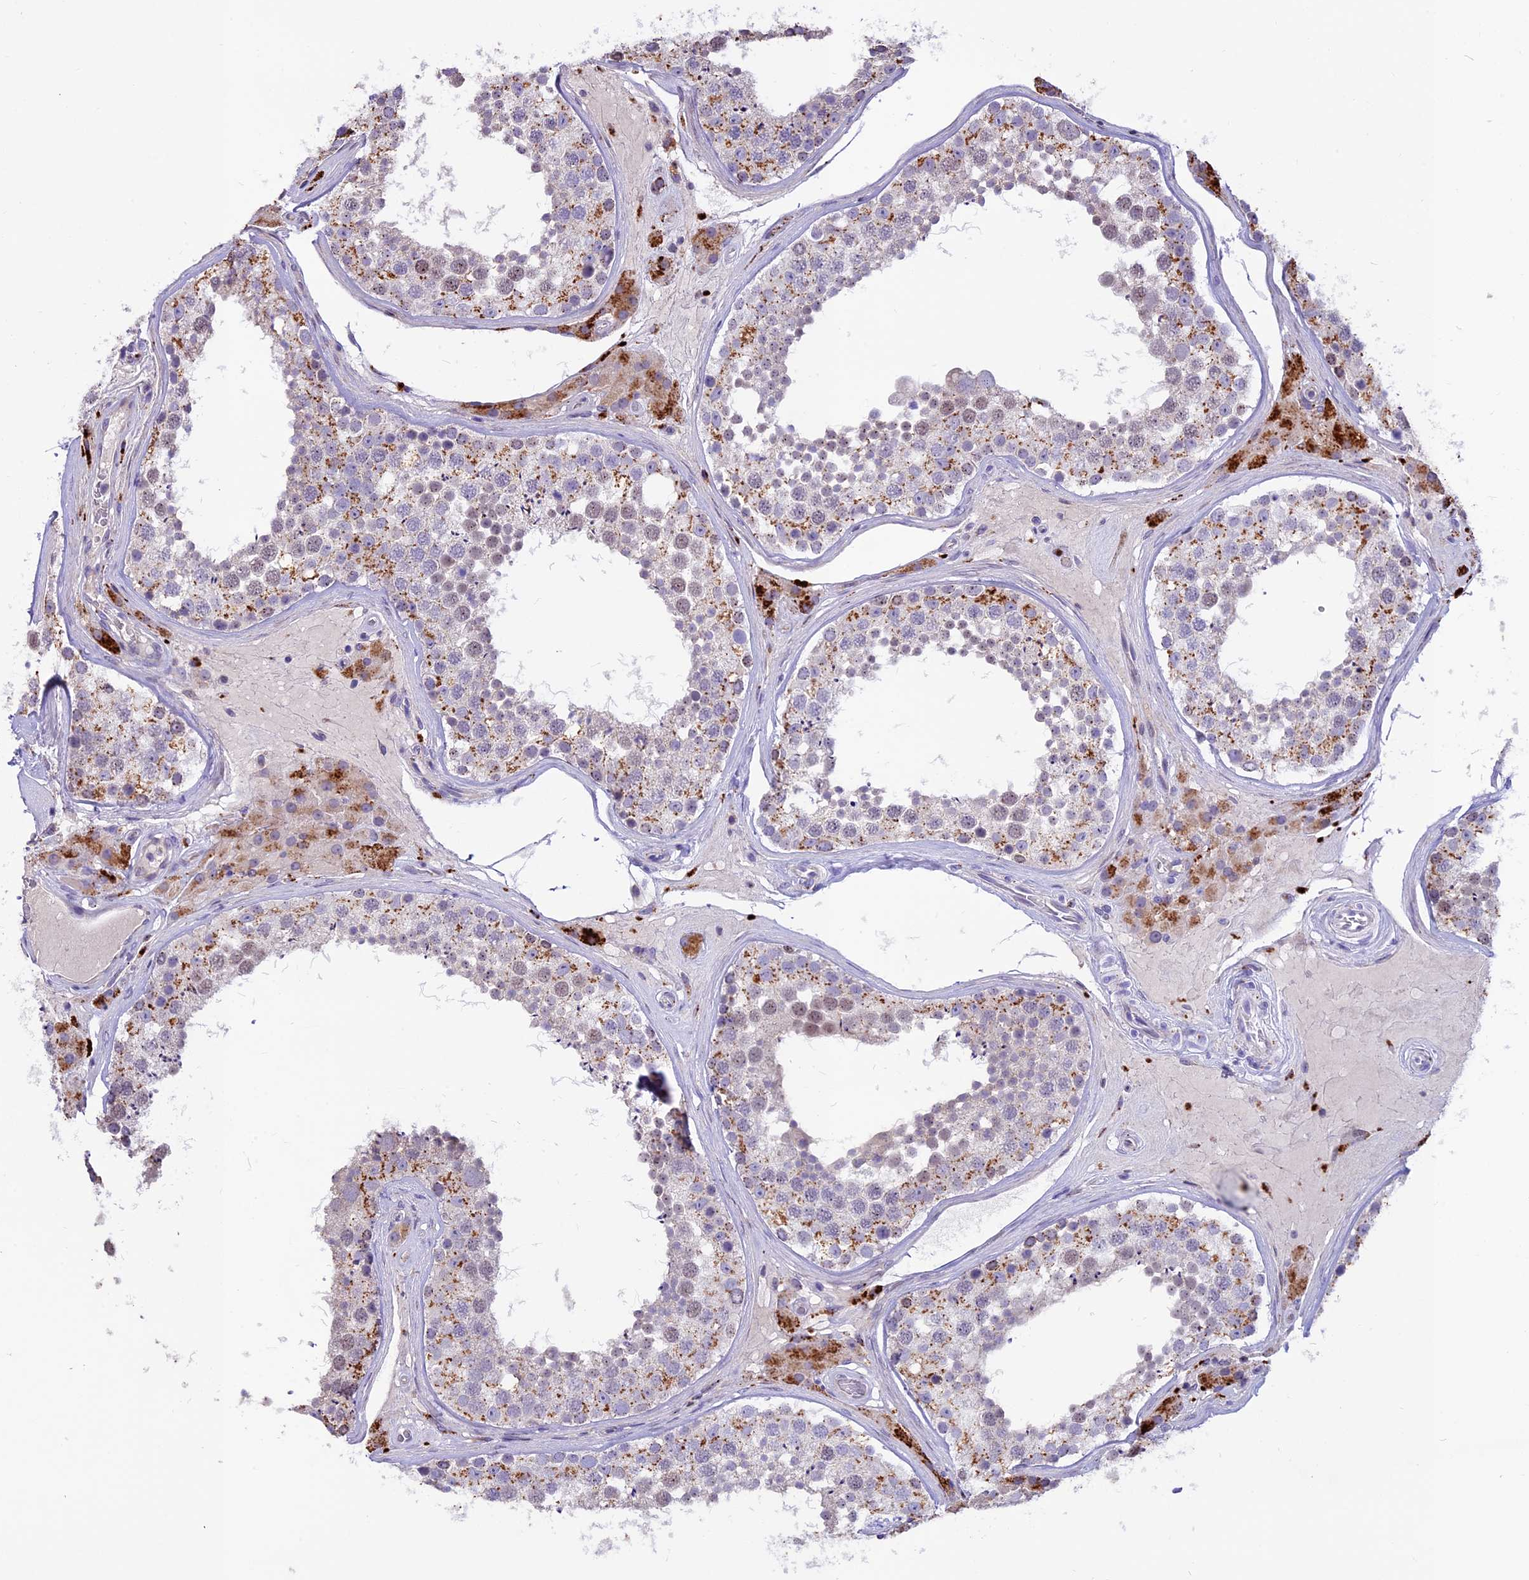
{"staining": {"intensity": "moderate", "quantity": ">75%", "location": "cytoplasmic/membranous"}, "tissue": "testis", "cell_type": "Cells in seminiferous ducts", "image_type": "normal", "snomed": [{"axis": "morphology", "description": "Normal tissue, NOS"}, {"axis": "topography", "description": "Testis"}], "caption": "IHC photomicrograph of unremarkable testis: testis stained using immunohistochemistry (IHC) shows medium levels of moderate protein expression localized specifically in the cytoplasmic/membranous of cells in seminiferous ducts, appearing as a cytoplasmic/membranous brown color.", "gene": "THRSP", "patient": {"sex": "male", "age": 46}}